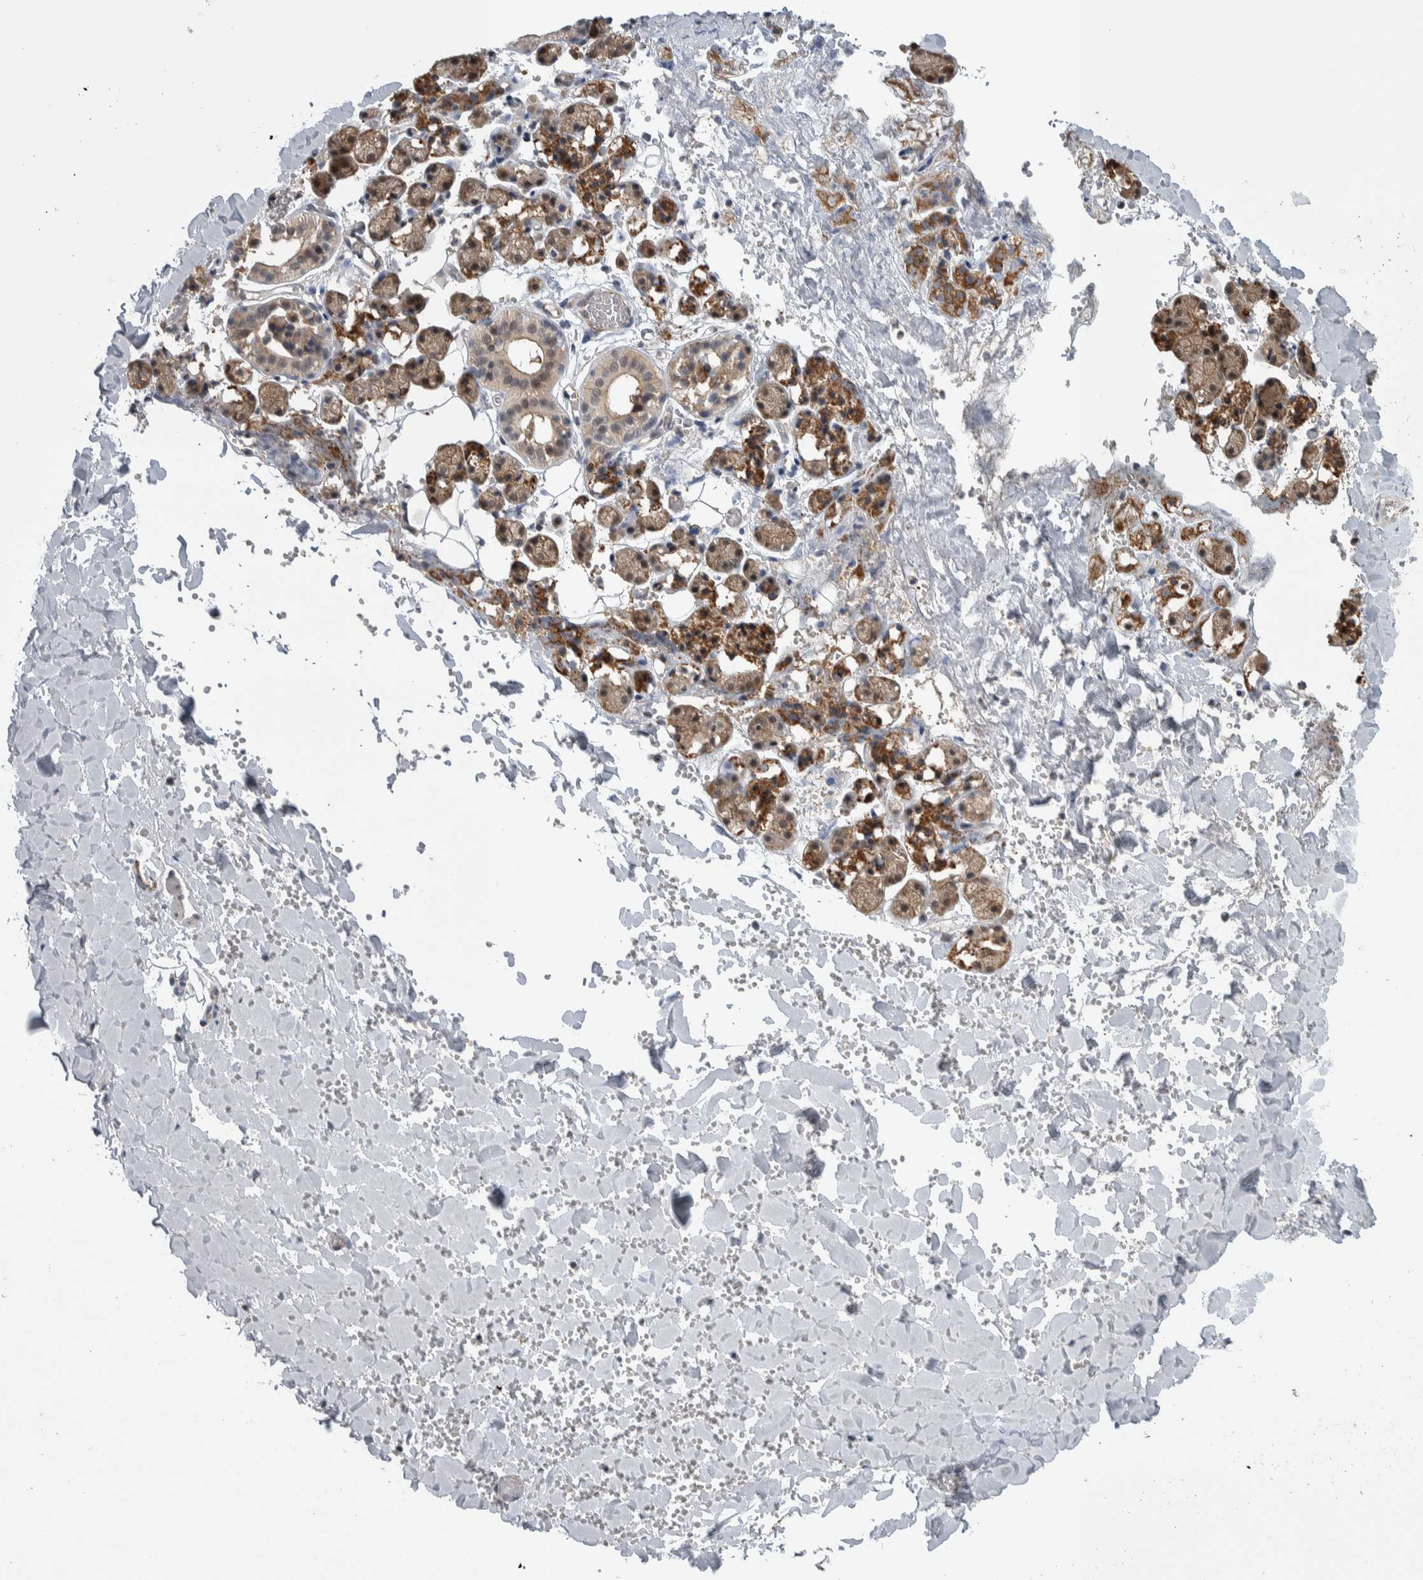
{"staining": {"intensity": "moderate", "quantity": ">75%", "location": "cytoplasmic/membranous"}, "tissue": "salivary gland", "cell_type": "Glandular cells", "image_type": "normal", "snomed": [{"axis": "morphology", "description": "Normal tissue, NOS"}, {"axis": "topography", "description": "Salivary gland"}], "caption": "There is medium levels of moderate cytoplasmic/membranous expression in glandular cells of benign salivary gland, as demonstrated by immunohistochemical staining (brown color).", "gene": "PRDM4", "patient": {"sex": "female", "age": 33}}